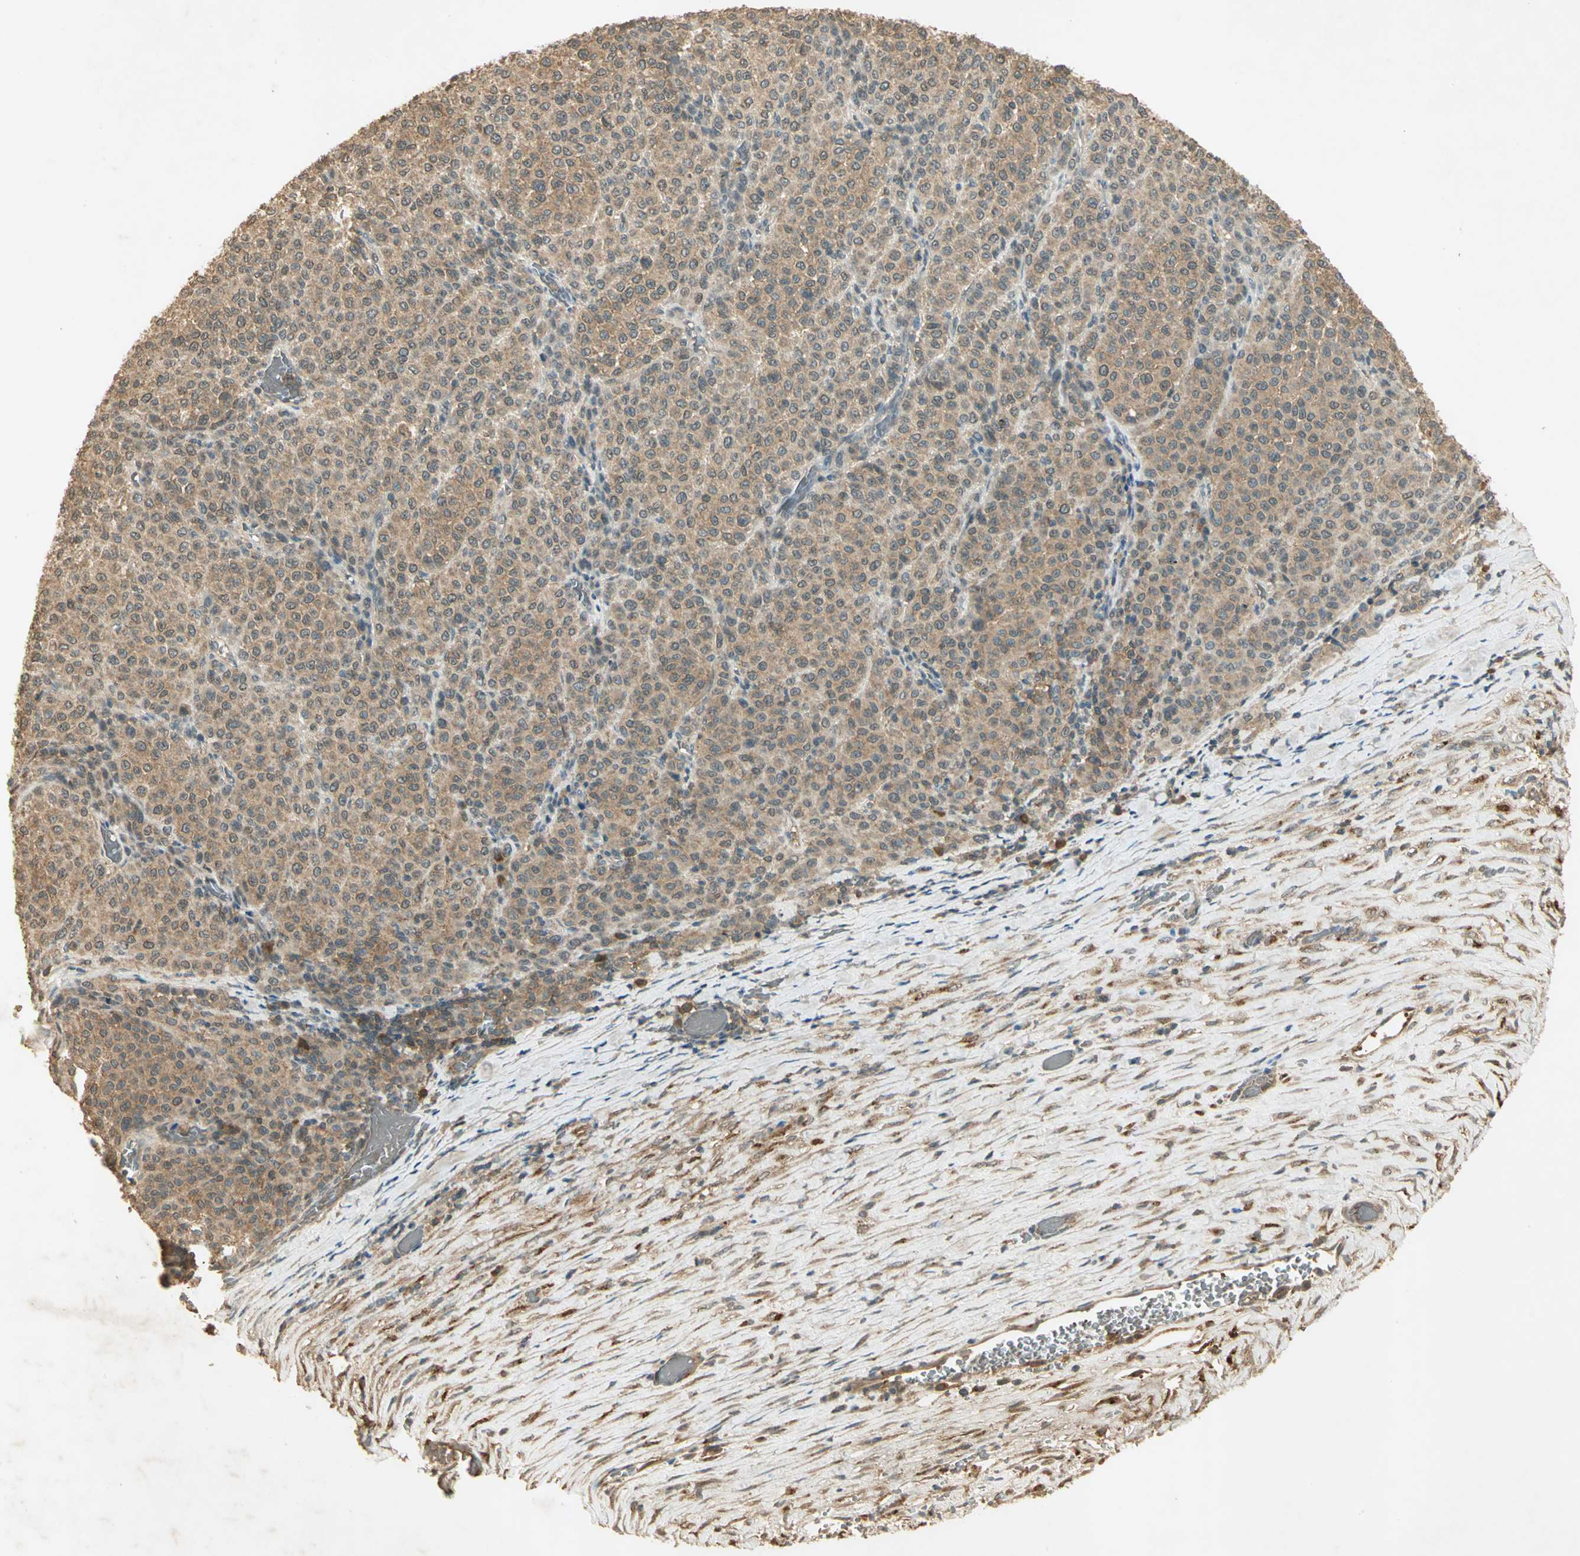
{"staining": {"intensity": "weak", "quantity": ">75%", "location": "cytoplasmic/membranous"}, "tissue": "melanoma", "cell_type": "Tumor cells", "image_type": "cancer", "snomed": [{"axis": "morphology", "description": "Malignant melanoma, Metastatic site"}, {"axis": "topography", "description": "Pancreas"}], "caption": "IHC (DAB (3,3'-diaminobenzidine)) staining of melanoma displays weak cytoplasmic/membranous protein positivity in approximately >75% of tumor cells.", "gene": "KEAP1", "patient": {"sex": "female", "age": 30}}